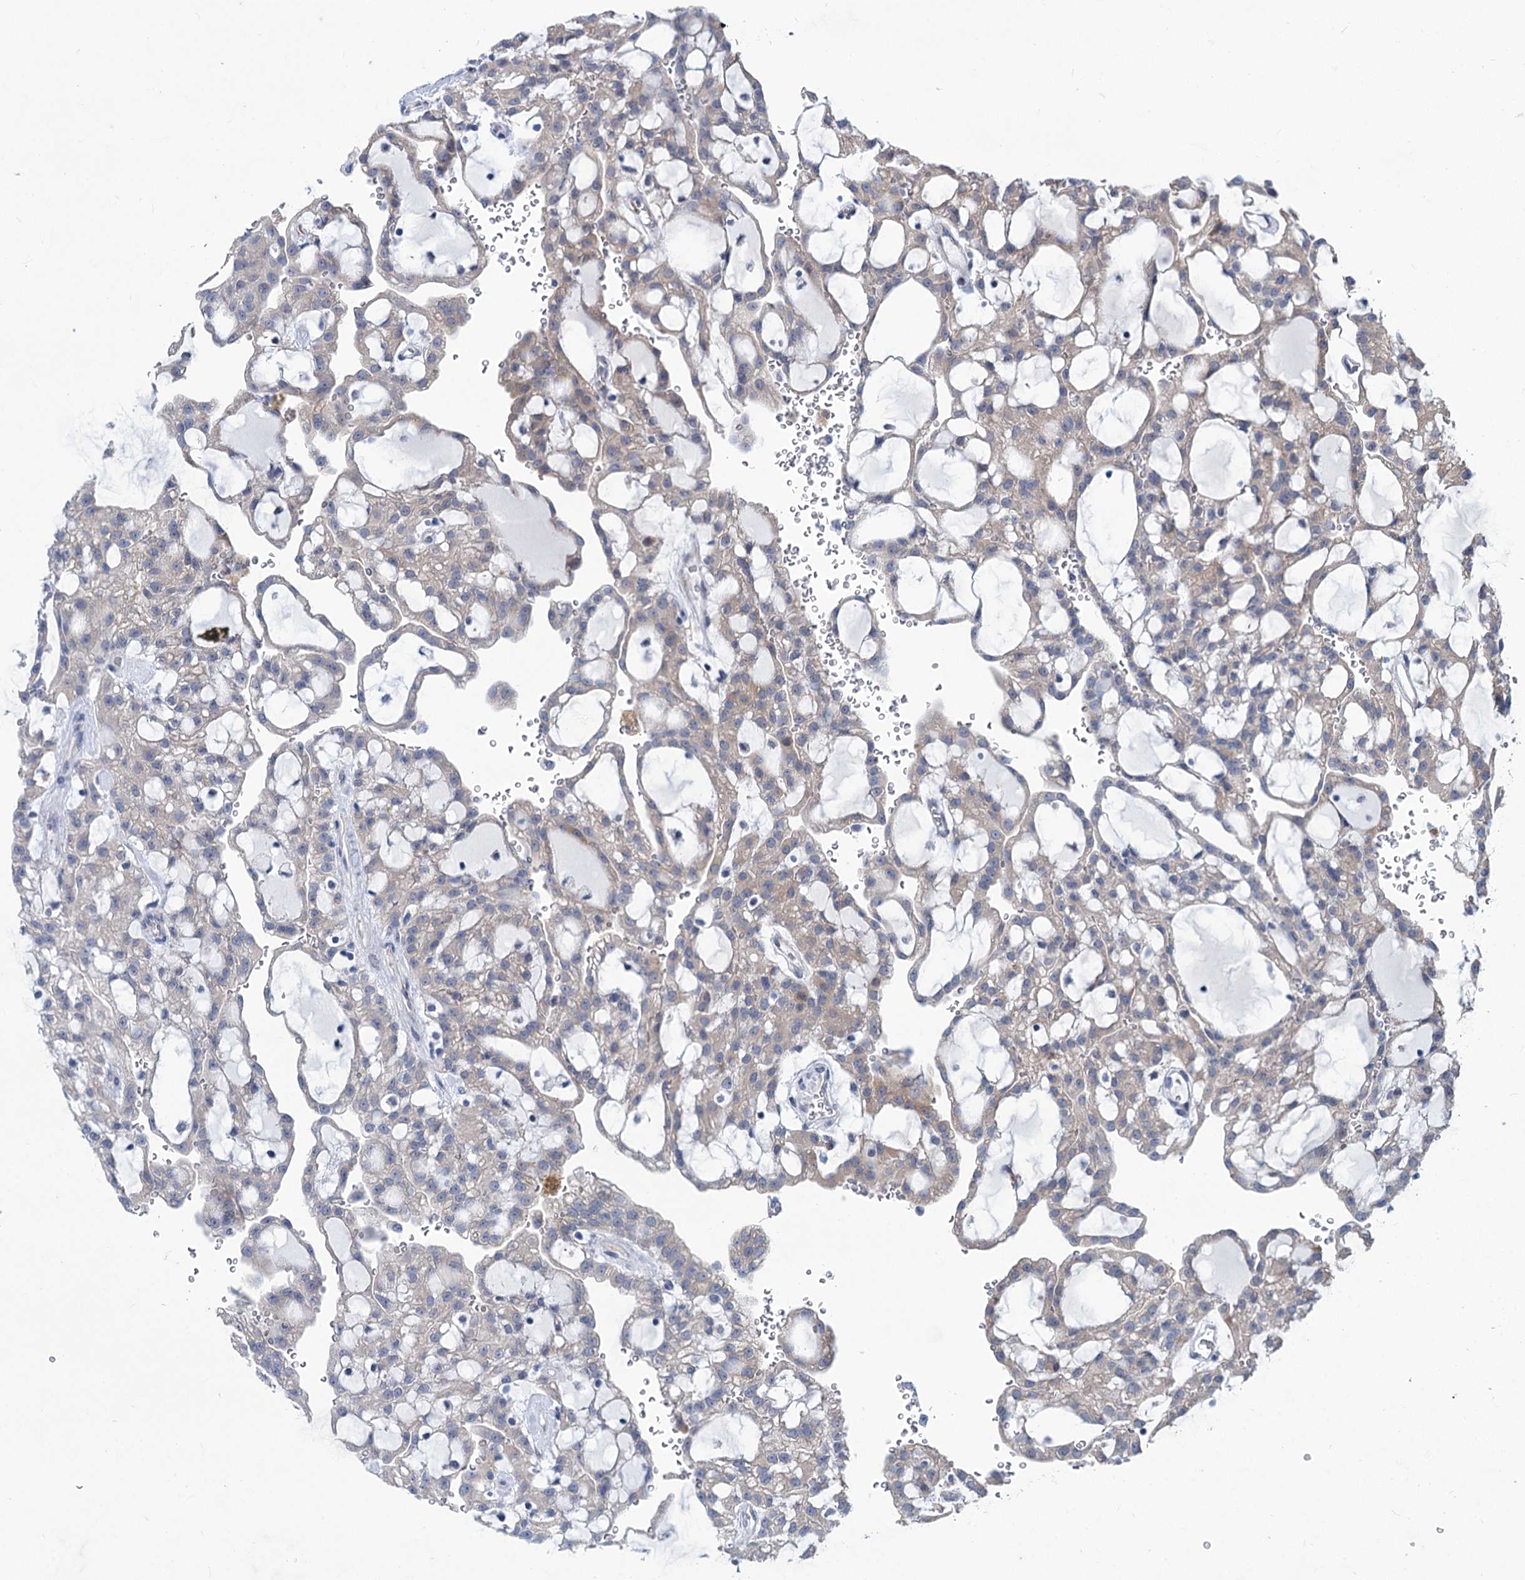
{"staining": {"intensity": "weak", "quantity": "<25%", "location": "cytoplasmic/membranous"}, "tissue": "renal cancer", "cell_type": "Tumor cells", "image_type": "cancer", "snomed": [{"axis": "morphology", "description": "Adenocarcinoma, NOS"}, {"axis": "topography", "description": "Kidney"}], "caption": "Renal adenocarcinoma was stained to show a protein in brown. There is no significant staining in tumor cells. The staining was performed using DAB (3,3'-diaminobenzidine) to visualize the protein expression in brown, while the nuclei were stained in blue with hematoxylin (Magnification: 20x).", "gene": "NEU3", "patient": {"sex": "male", "age": 63}}